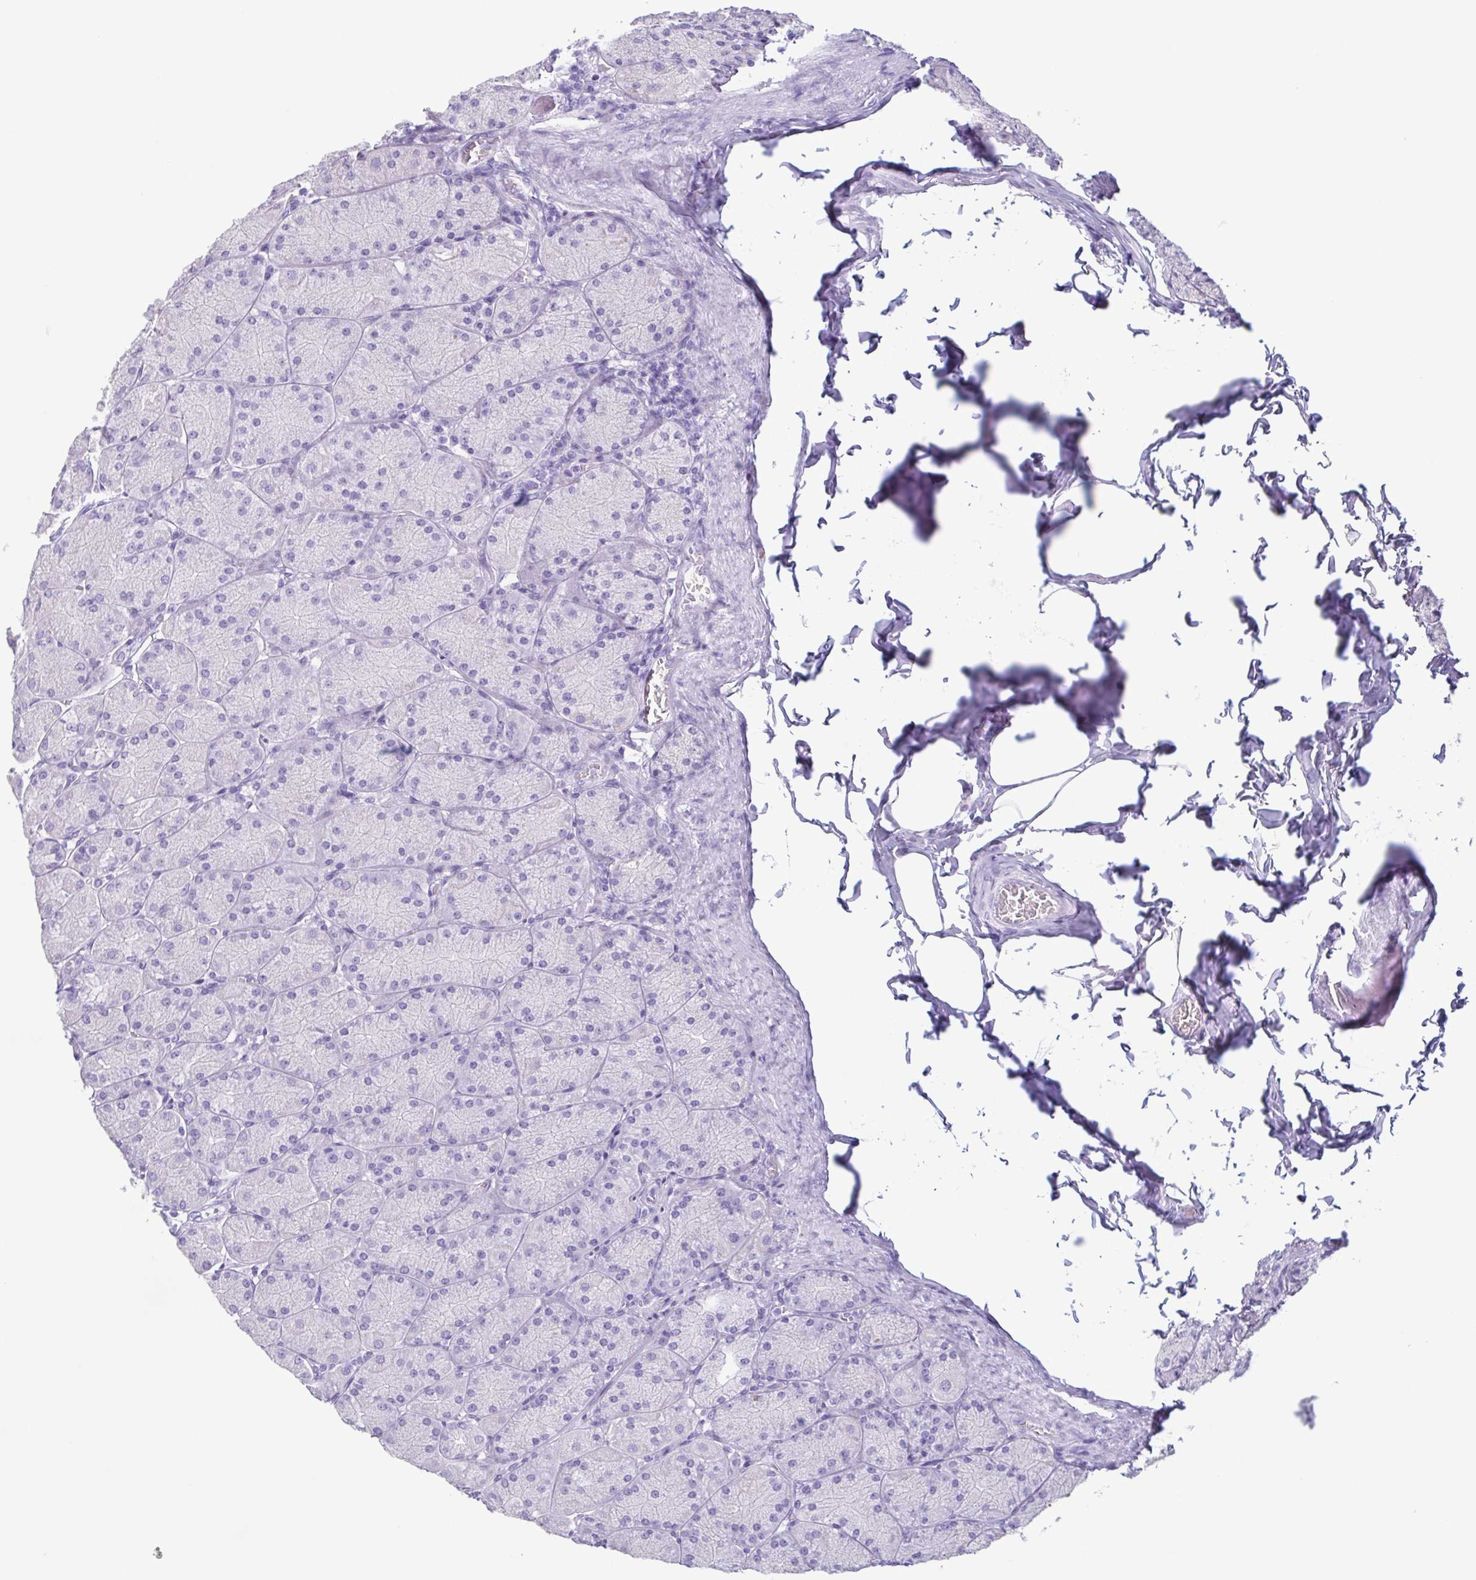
{"staining": {"intensity": "negative", "quantity": "none", "location": "none"}, "tissue": "stomach", "cell_type": "Glandular cells", "image_type": "normal", "snomed": [{"axis": "morphology", "description": "Normal tissue, NOS"}, {"axis": "topography", "description": "Stomach, upper"}], "caption": "IHC image of benign stomach: stomach stained with DAB exhibits no significant protein expression in glandular cells.", "gene": "LTF", "patient": {"sex": "female", "age": 56}}